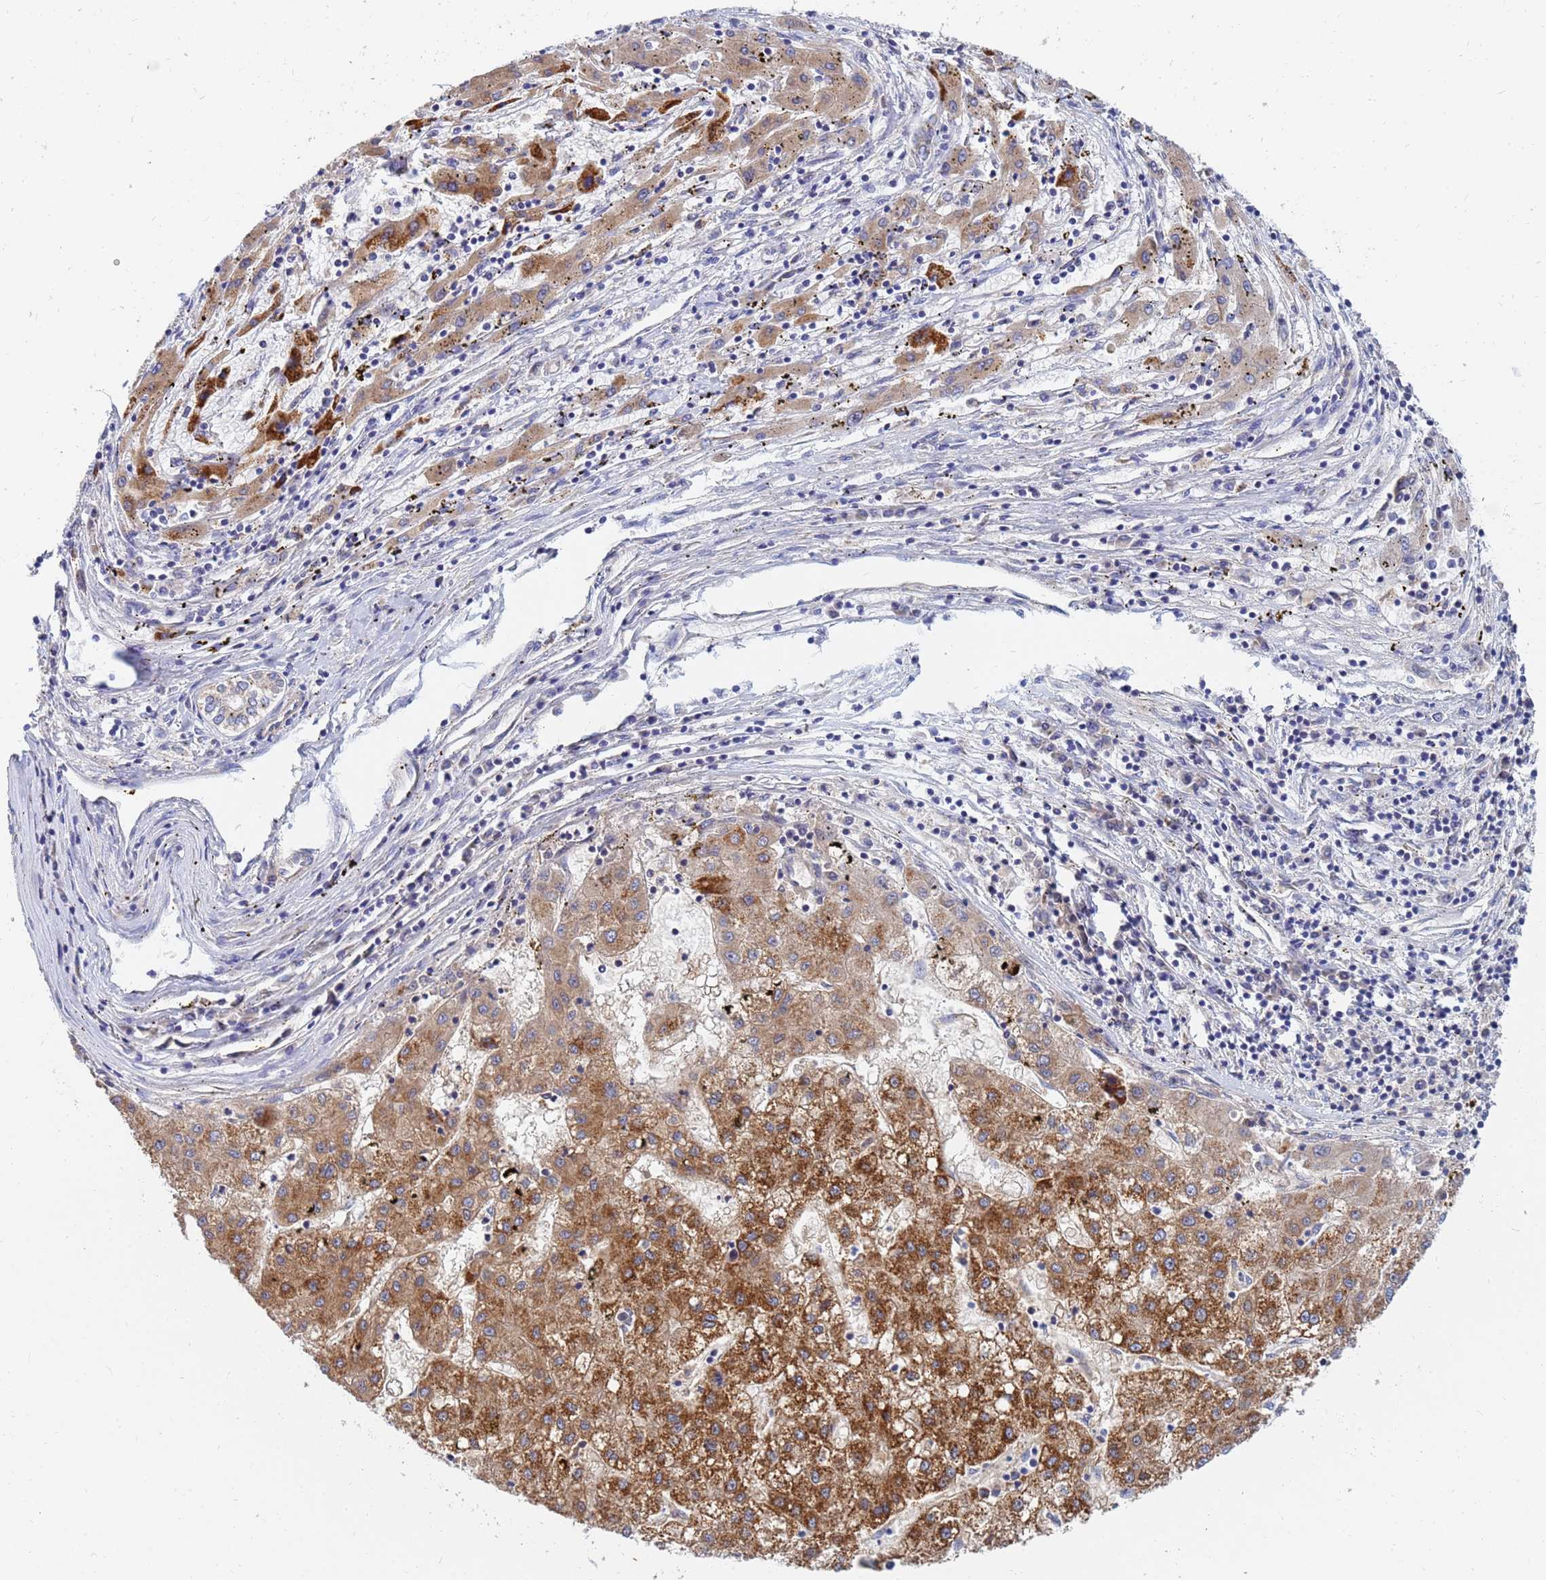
{"staining": {"intensity": "strong", "quantity": ">75%", "location": "cytoplasmic/membranous"}, "tissue": "liver cancer", "cell_type": "Tumor cells", "image_type": "cancer", "snomed": [{"axis": "morphology", "description": "Carcinoma, Hepatocellular, NOS"}, {"axis": "topography", "description": "Liver"}], "caption": "The histopathology image exhibits a brown stain indicating the presence of a protein in the cytoplasmic/membranous of tumor cells in liver hepatocellular carcinoma.", "gene": "SDR39U1", "patient": {"sex": "male", "age": 72}}